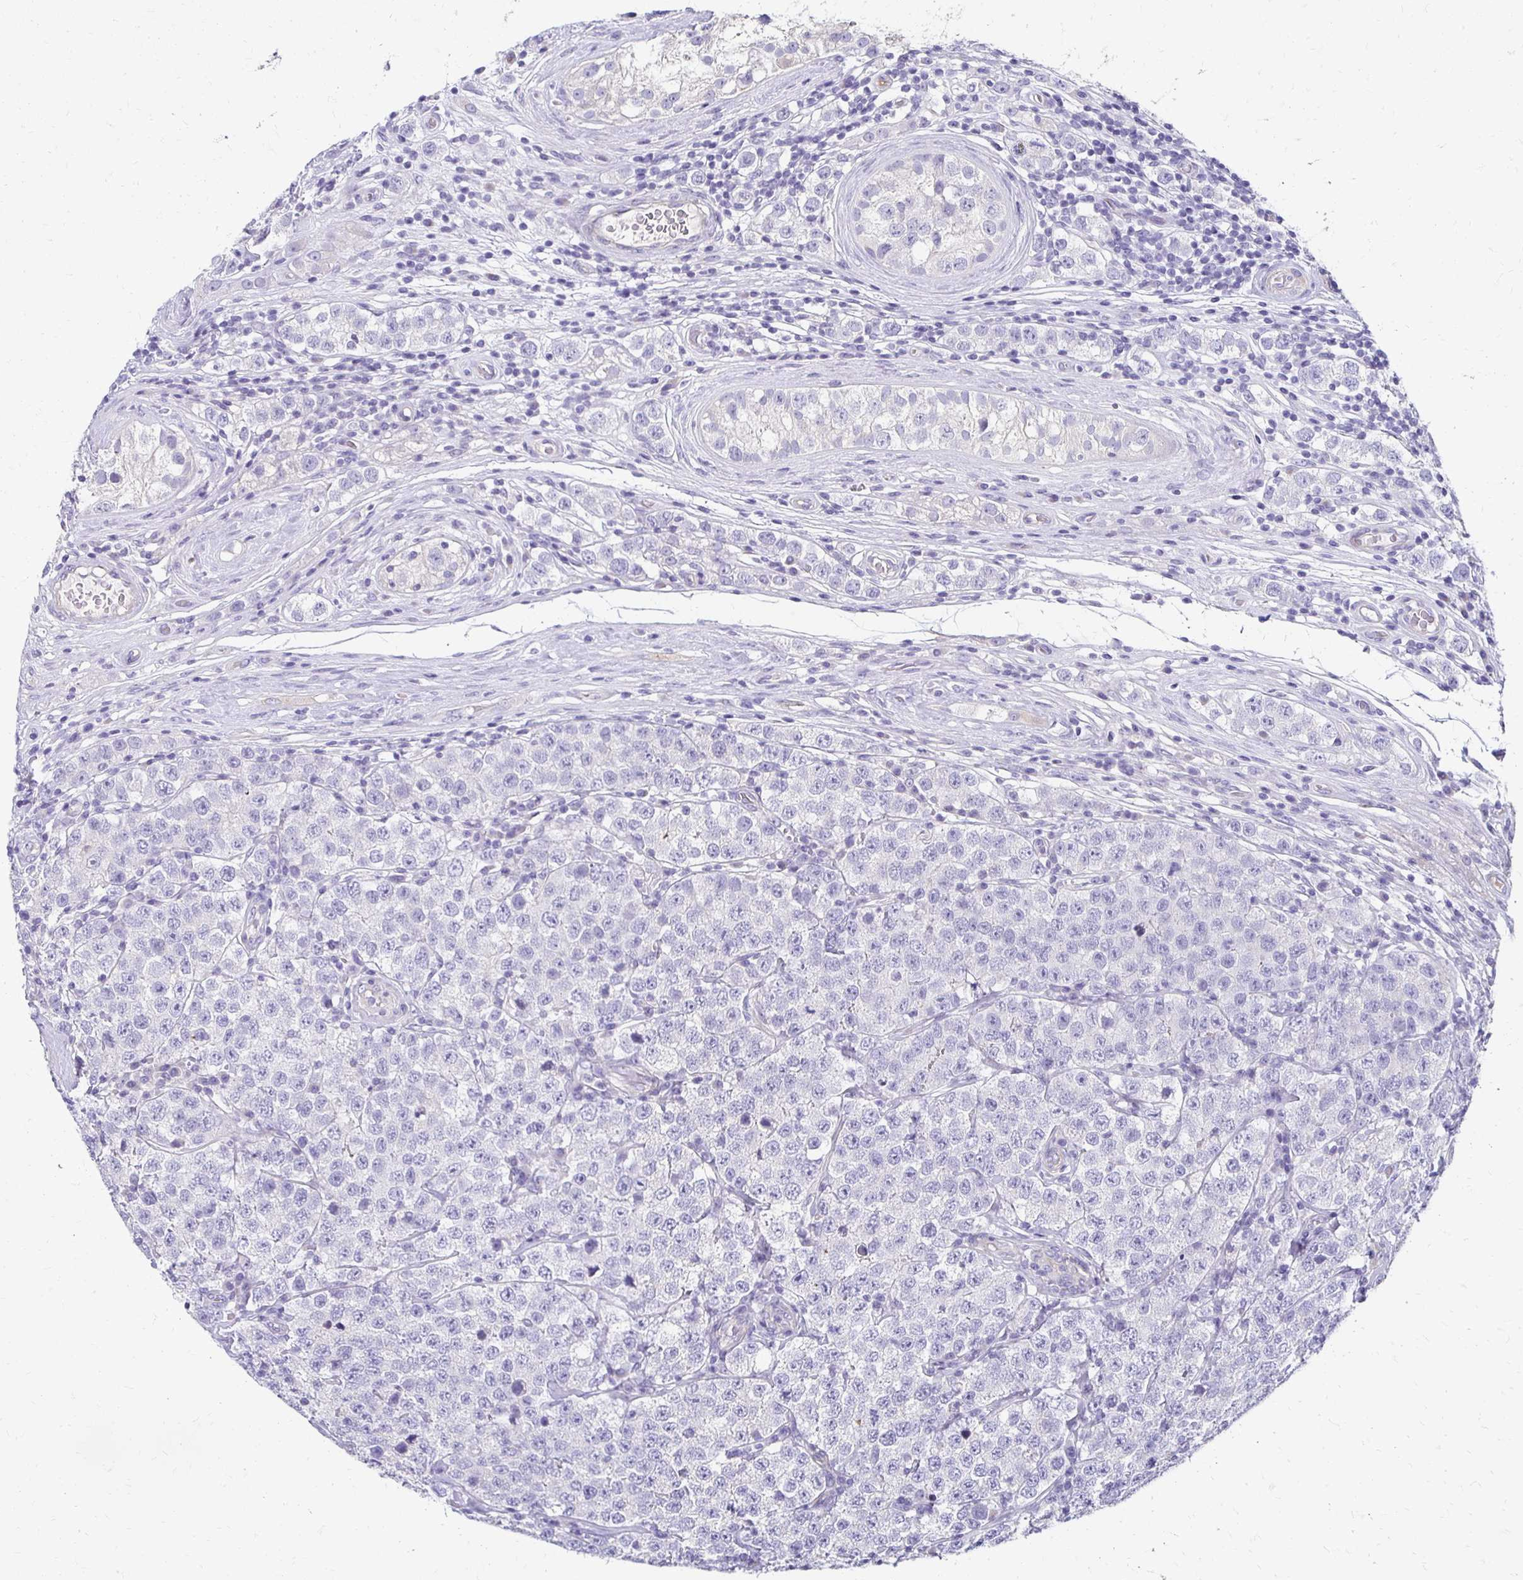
{"staining": {"intensity": "negative", "quantity": "none", "location": "none"}, "tissue": "testis cancer", "cell_type": "Tumor cells", "image_type": "cancer", "snomed": [{"axis": "morphology", "description": "Seminoma, NOS"}, {"axis": "topography", "description": "Testis"}], "caption": "Tumor cells show no significant protein positivity in testis seminoma.", "gene": "AKAP6", "patient": {"sex": "male", "age": 34}}